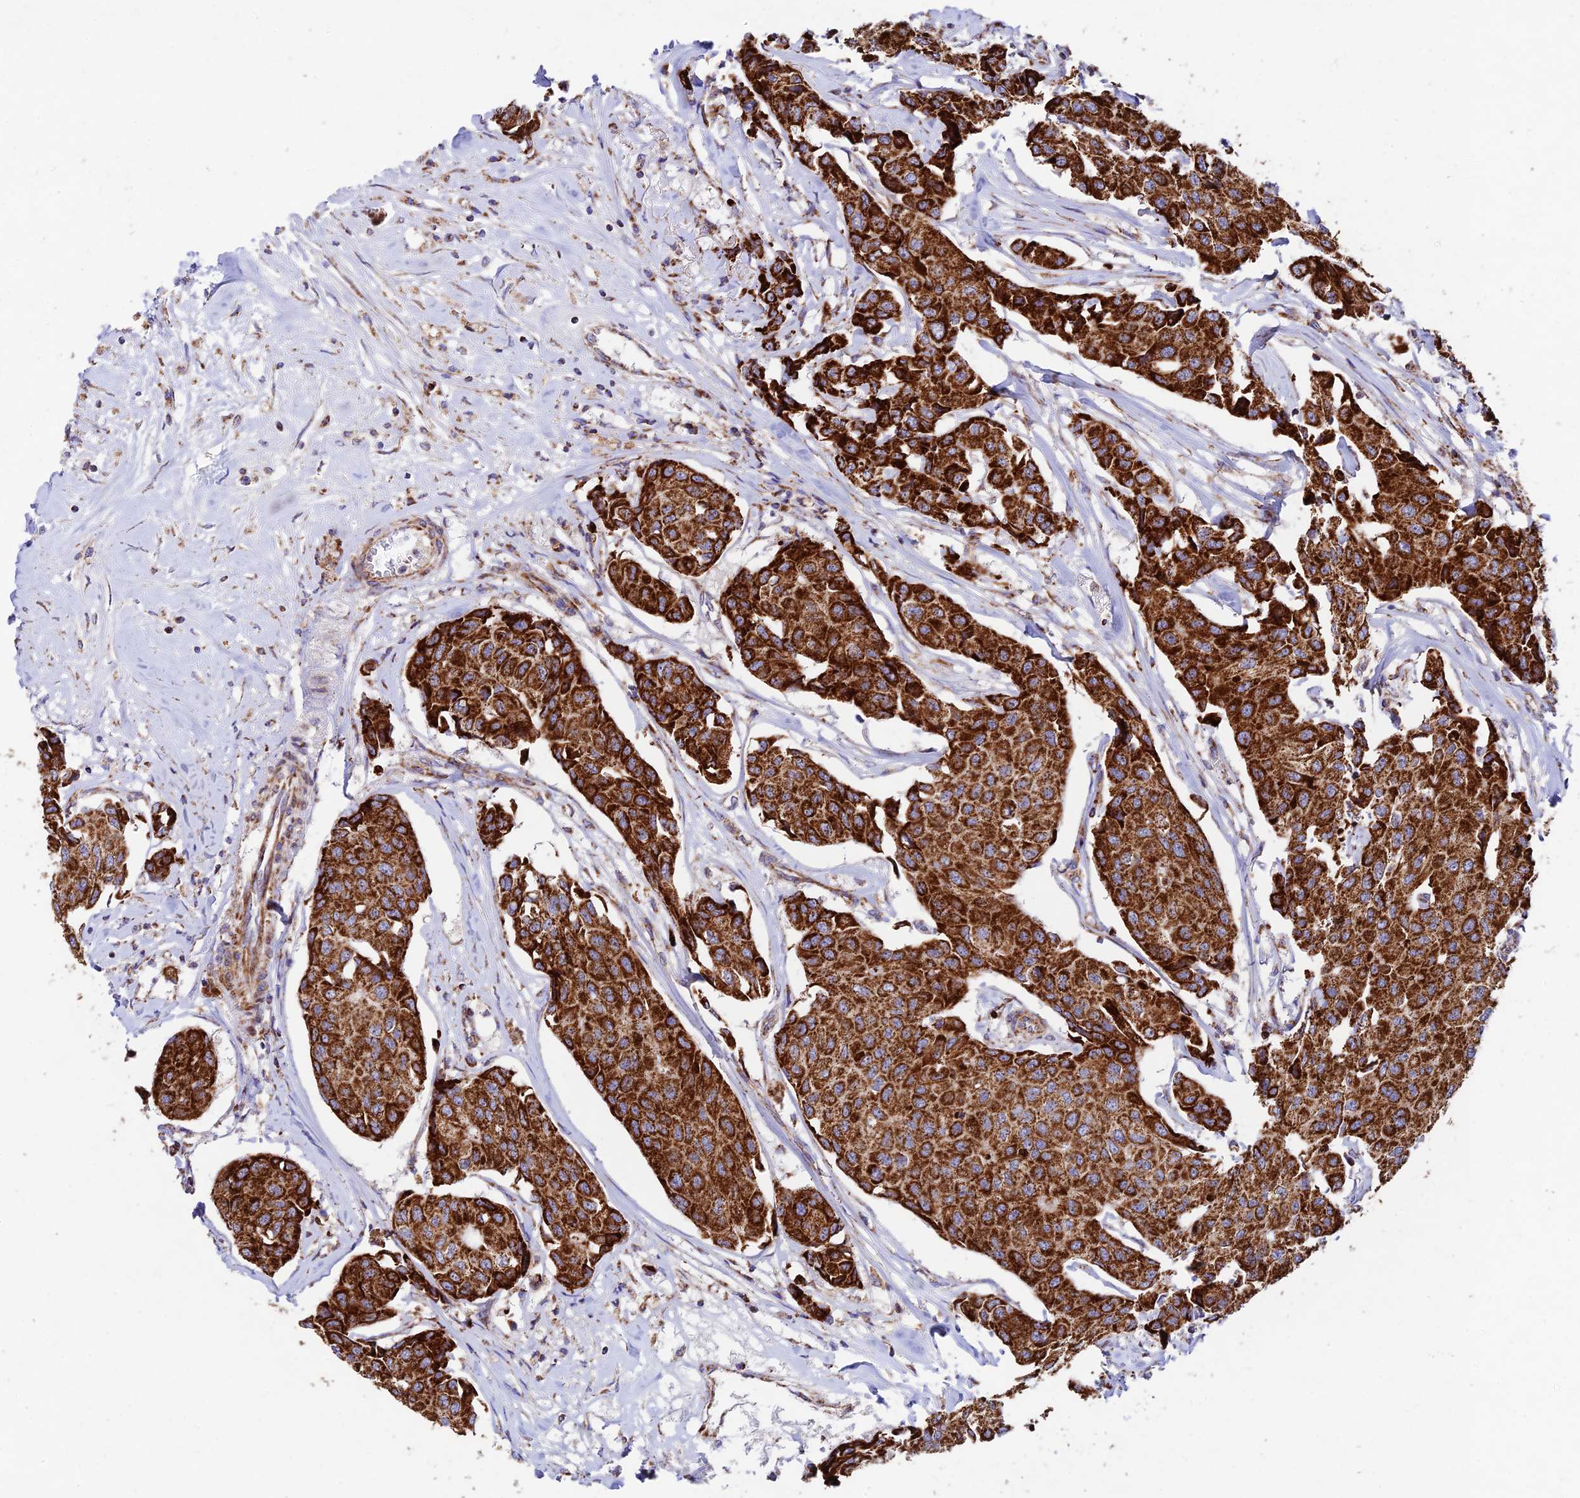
{"staining": {"intensity": "strong", "quantity": ">75%", "location": "cytoplasmic/membranous"}, "tissue": "breast cancer", "cell_type": "Tumor cells", "image_type": "cancer", "snomed": [{"axis": "morphology", "description": "Duct carcinoma"}, {"axis": "topography", "description": "Breast"}], "caption": "A brown stain highlights strong cytoplasmic/membranous staining of a protein in infiltrating ductal carcinoma (breast) tumor cells.", "gene": "KHDC3L", "patient": {"sex": "female", "age": 80}}